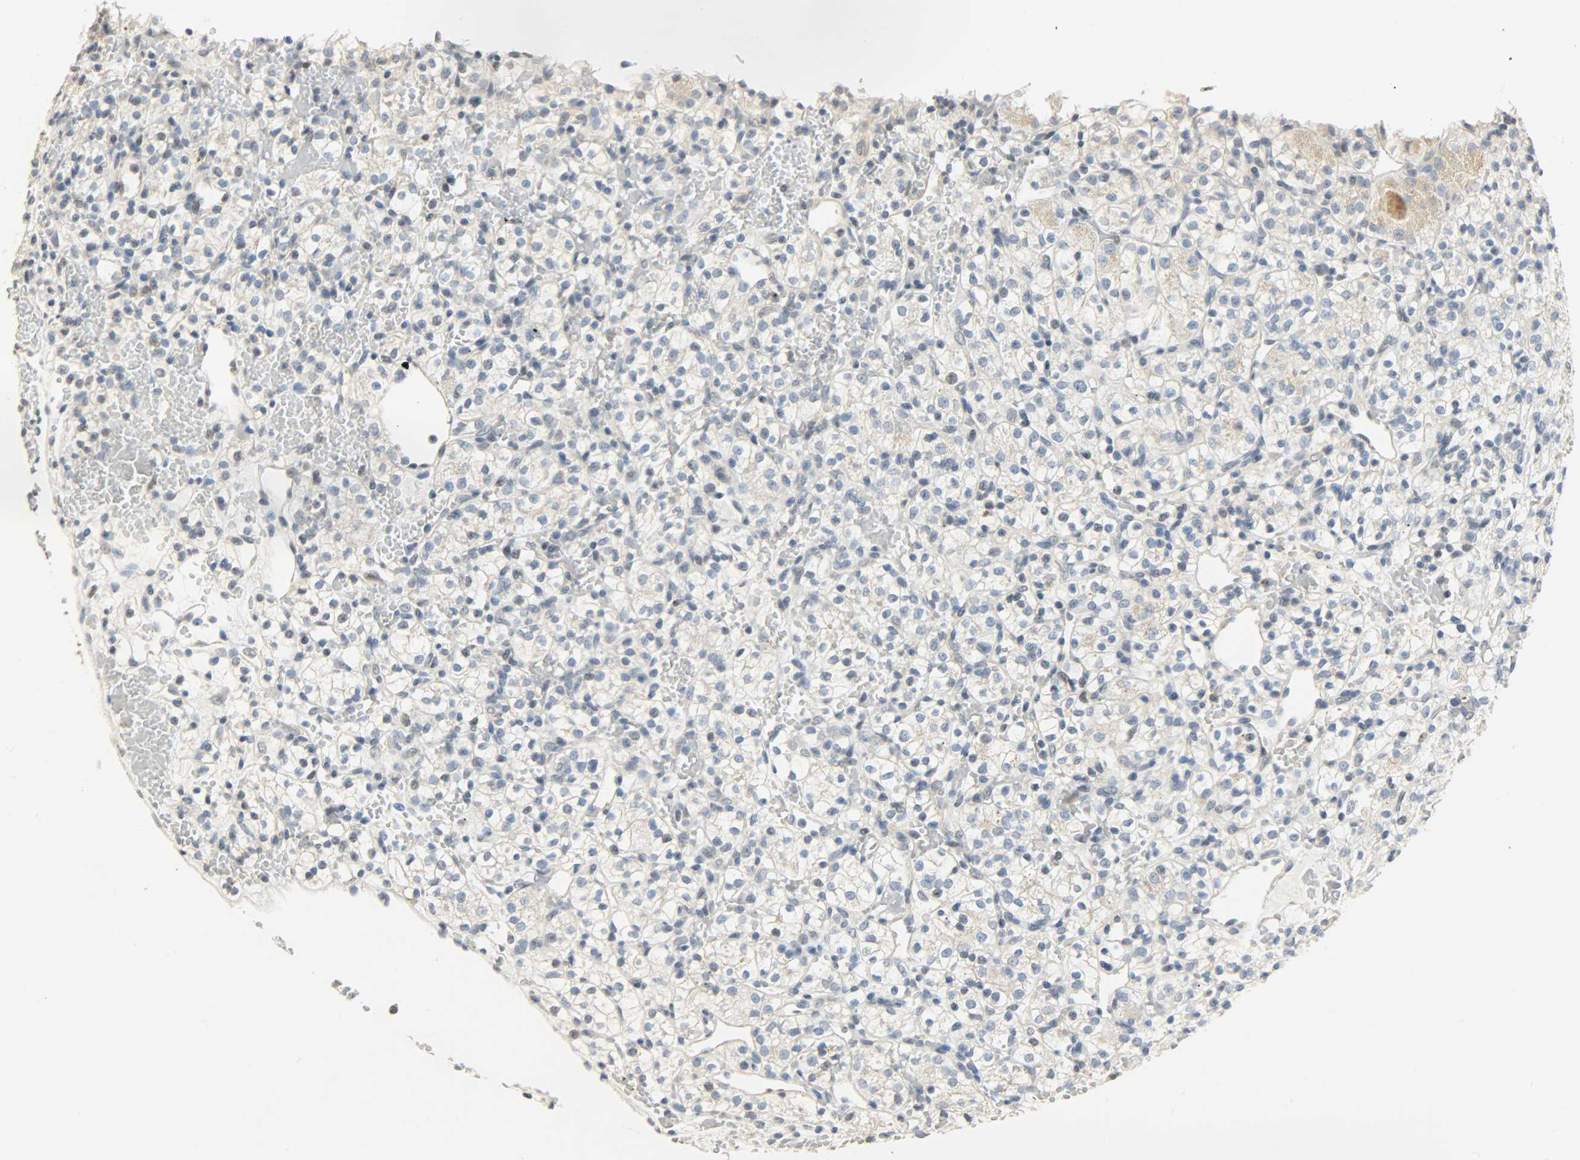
{"staining": {"intensity": "negative", "quantity": "none", "location": "none"}, "tissue": "renal cancer", "cell_type": "Tumor cells", "image_type": "cancer", "snomed": [{"axis": "morphology", "description": "Adenocarcinoma, NOS"}, {"axis": "topography", "description": "Kidney"}], "caption": "Adenocarcinoma (renal) stained for a protein using IHC displays no expression tumor cells.", "gene": "DNAJB6", "patient": {"sex": "female", "age": 60}}